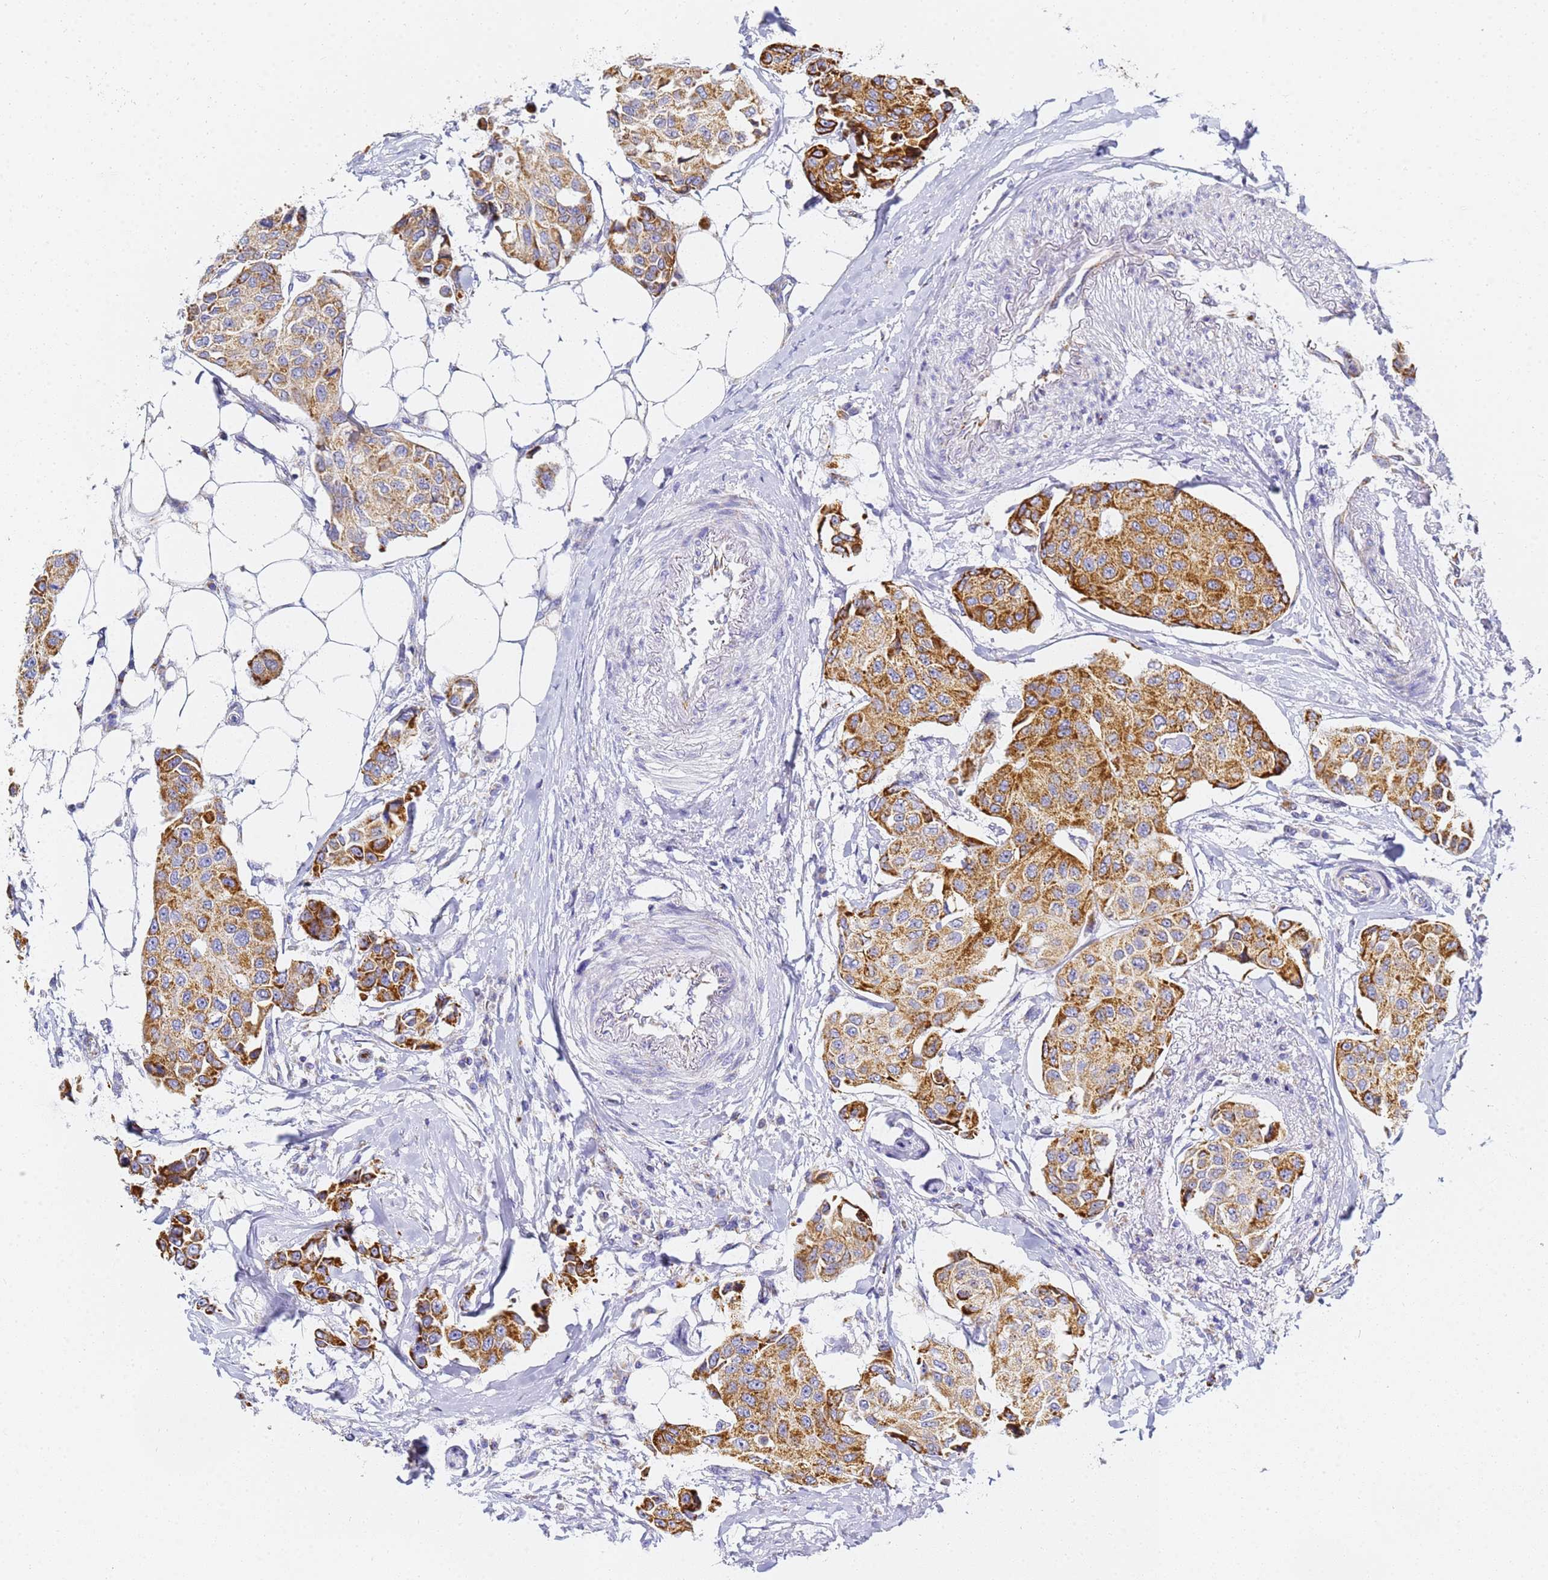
{"staining": {"intensity": "strong", "quantity": ">75%", "location": "cytoplasmic/membranous"}, "tissue": "breast cancer", "cell_type": "Tumor cells", "image_type": "cancer", "snomed": [{"axis": "morphology", "description": "Duct carcinoma"}, {"axis": "topography", "description": "Breast"}], "caption": "The micrograph demonstrates staining of breast cancer (infiltrating ductal carcinoma), revealing strong cytoplasmic/membranous protein expression (brown color) within tumor cells.", "gene": "CNIH4", "patient": {"sex": "female", "age": 80}}